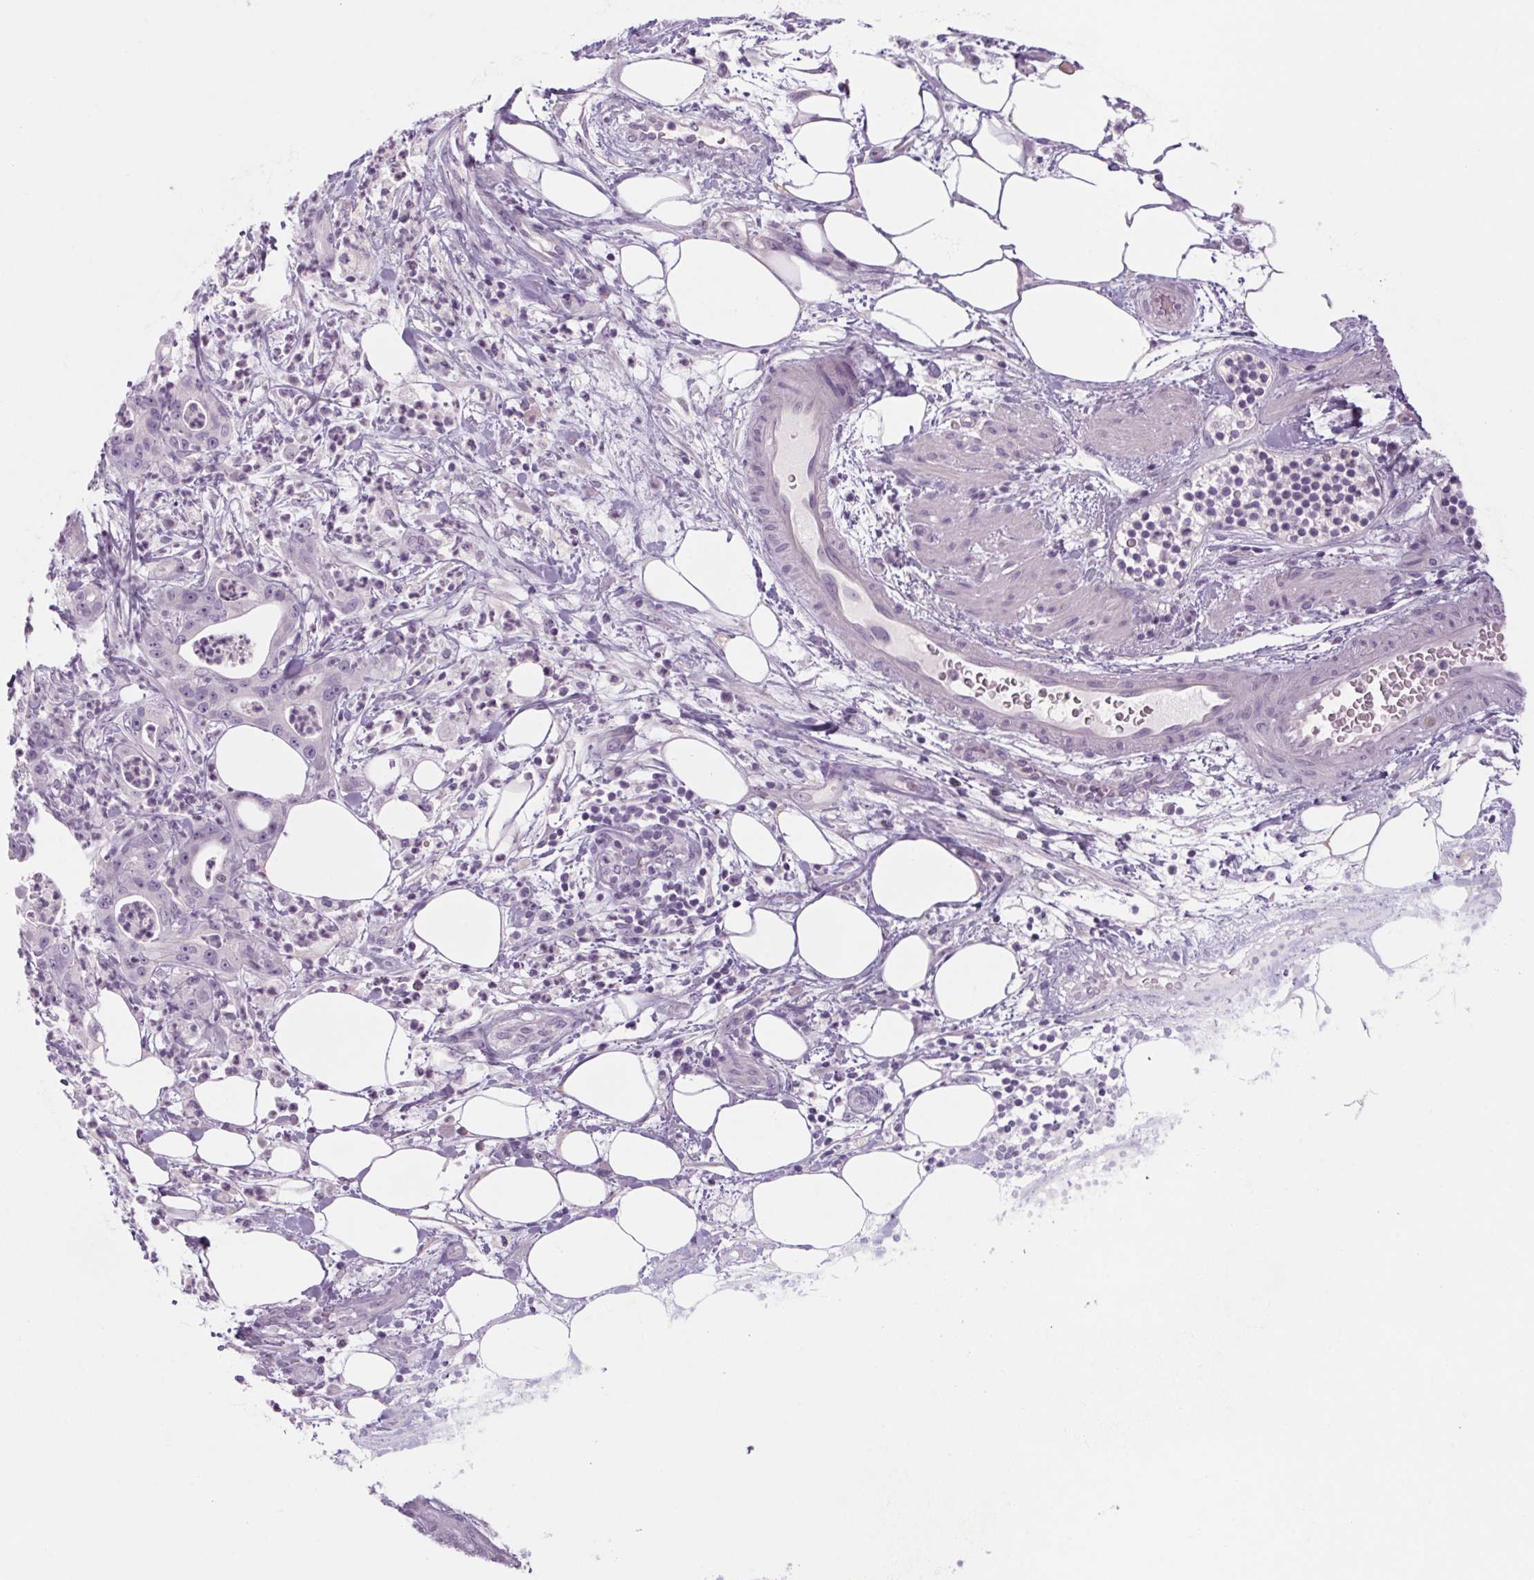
{"staining": {"intensity": "negative", "quantity": "none", "location": "none"}, "tissue": "pancreatic cancer", "cell_type": "Tumor cells", "image_type": "cancer", "snomed": [{"axis": "morphology", "description": "Adenocarcinoma, NOS"}, {"axis": "topography", "description": "Pancreas"}], "caption": "DAB (3,3'-diaminobenzidine) immunohistochemical staining of human adenocarcinoma (pancreatic) exhibits no significant staining in tumor cells.", "gene": "RPTN", "patient": {"sex": "male", "age": 71}}